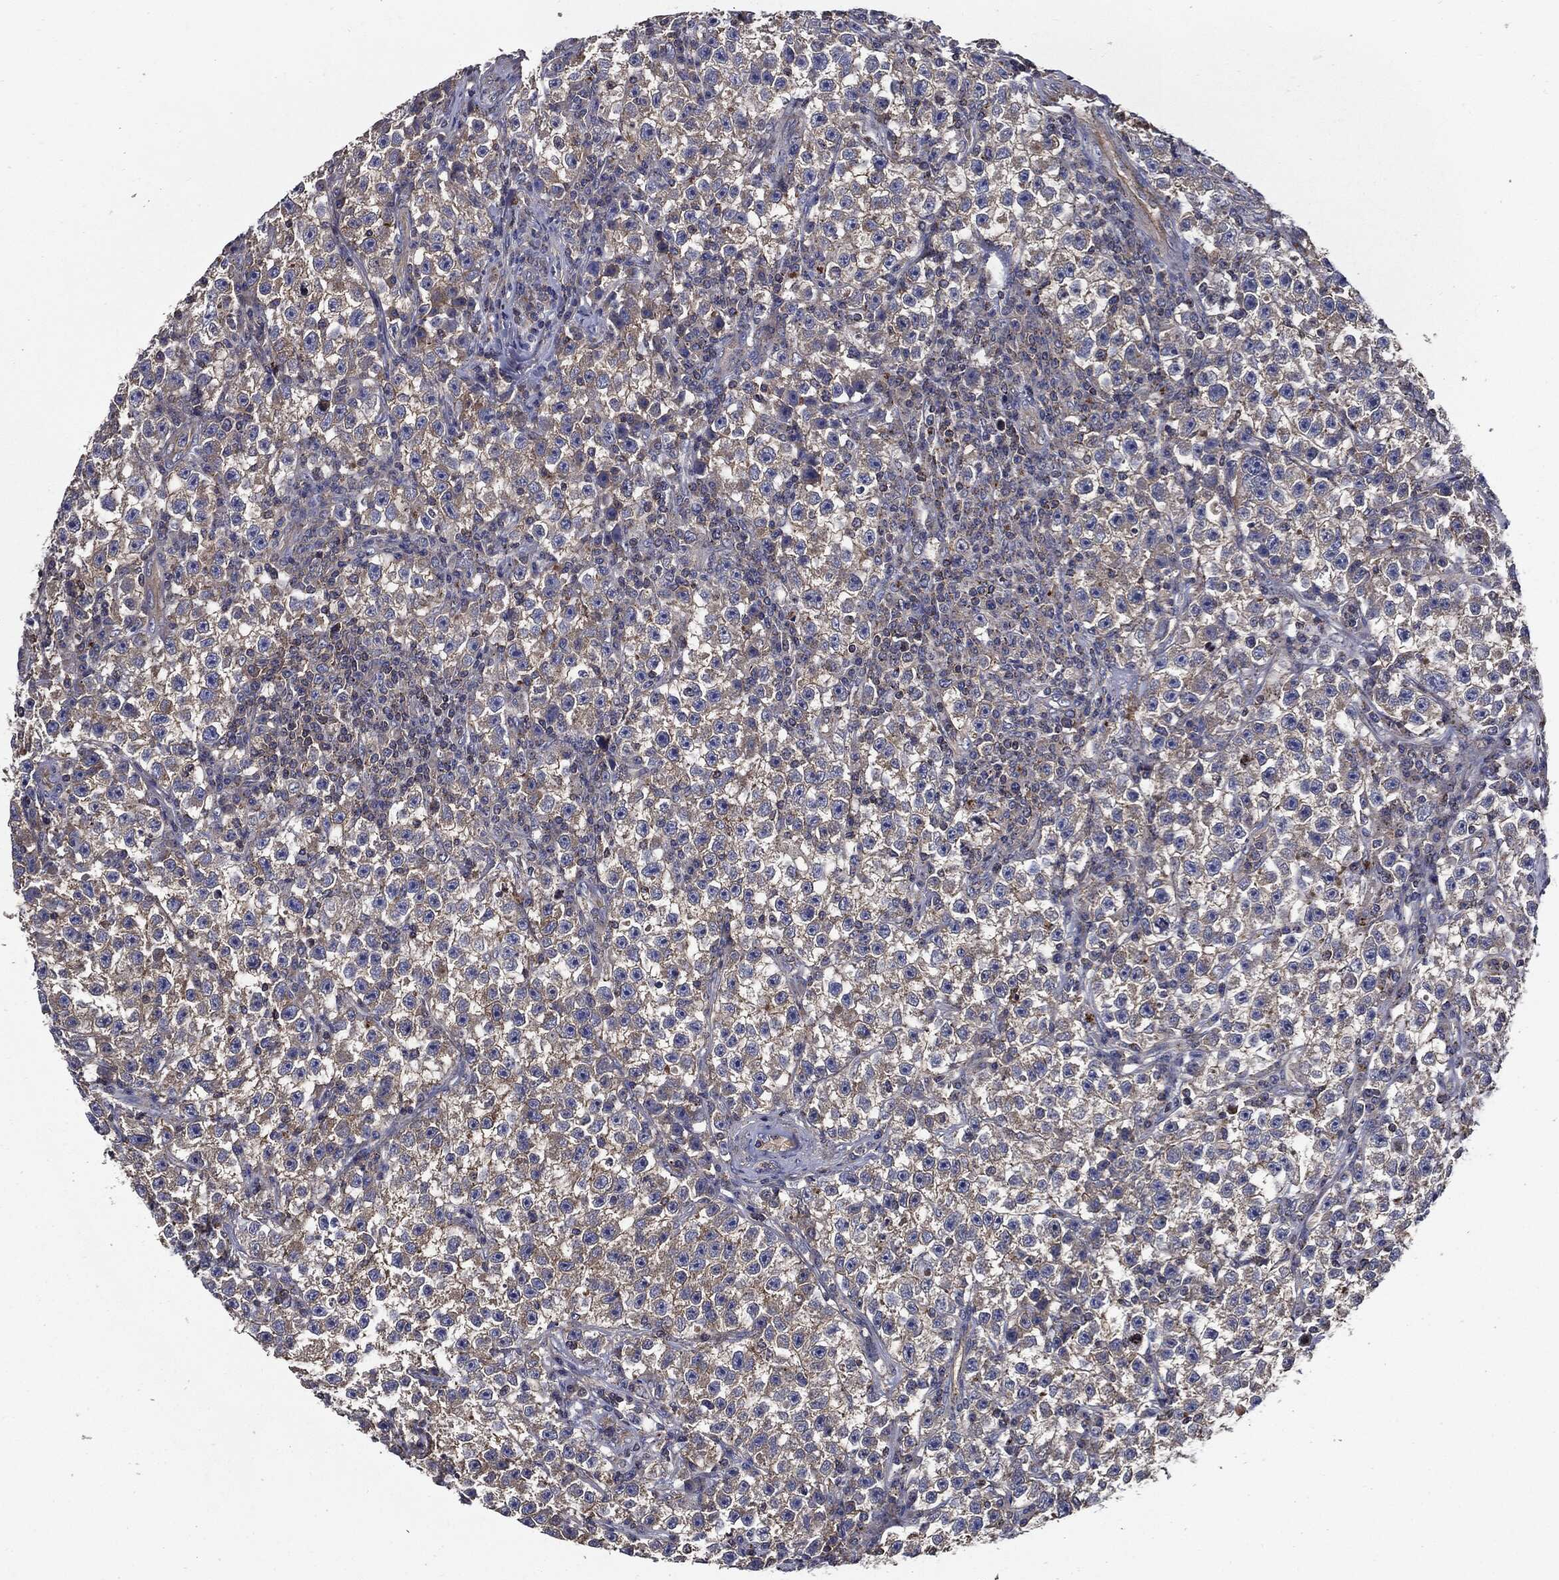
{"staining": {"intensity": "weak", "quantity": "25%-75%", "location": "cytoplasmic/membranous"}, "tissue": "testis cancer", "cell_type": "Tumor cells", "image_type": "cancer", "snomed": [{"axis": "morphology", "description": "Seminoma, NOS"}, {"axis": "topography", "description": "Testis"}], "caption": "There is low levels of weak cytoplasmic/membranous positivity in tumor cells of testis cancer (seminoma), as demonstrated by immunohistochemical staining (brown color).", "gene": "PDCD6IP", "patient": {"sex": "male", "age": 22}}